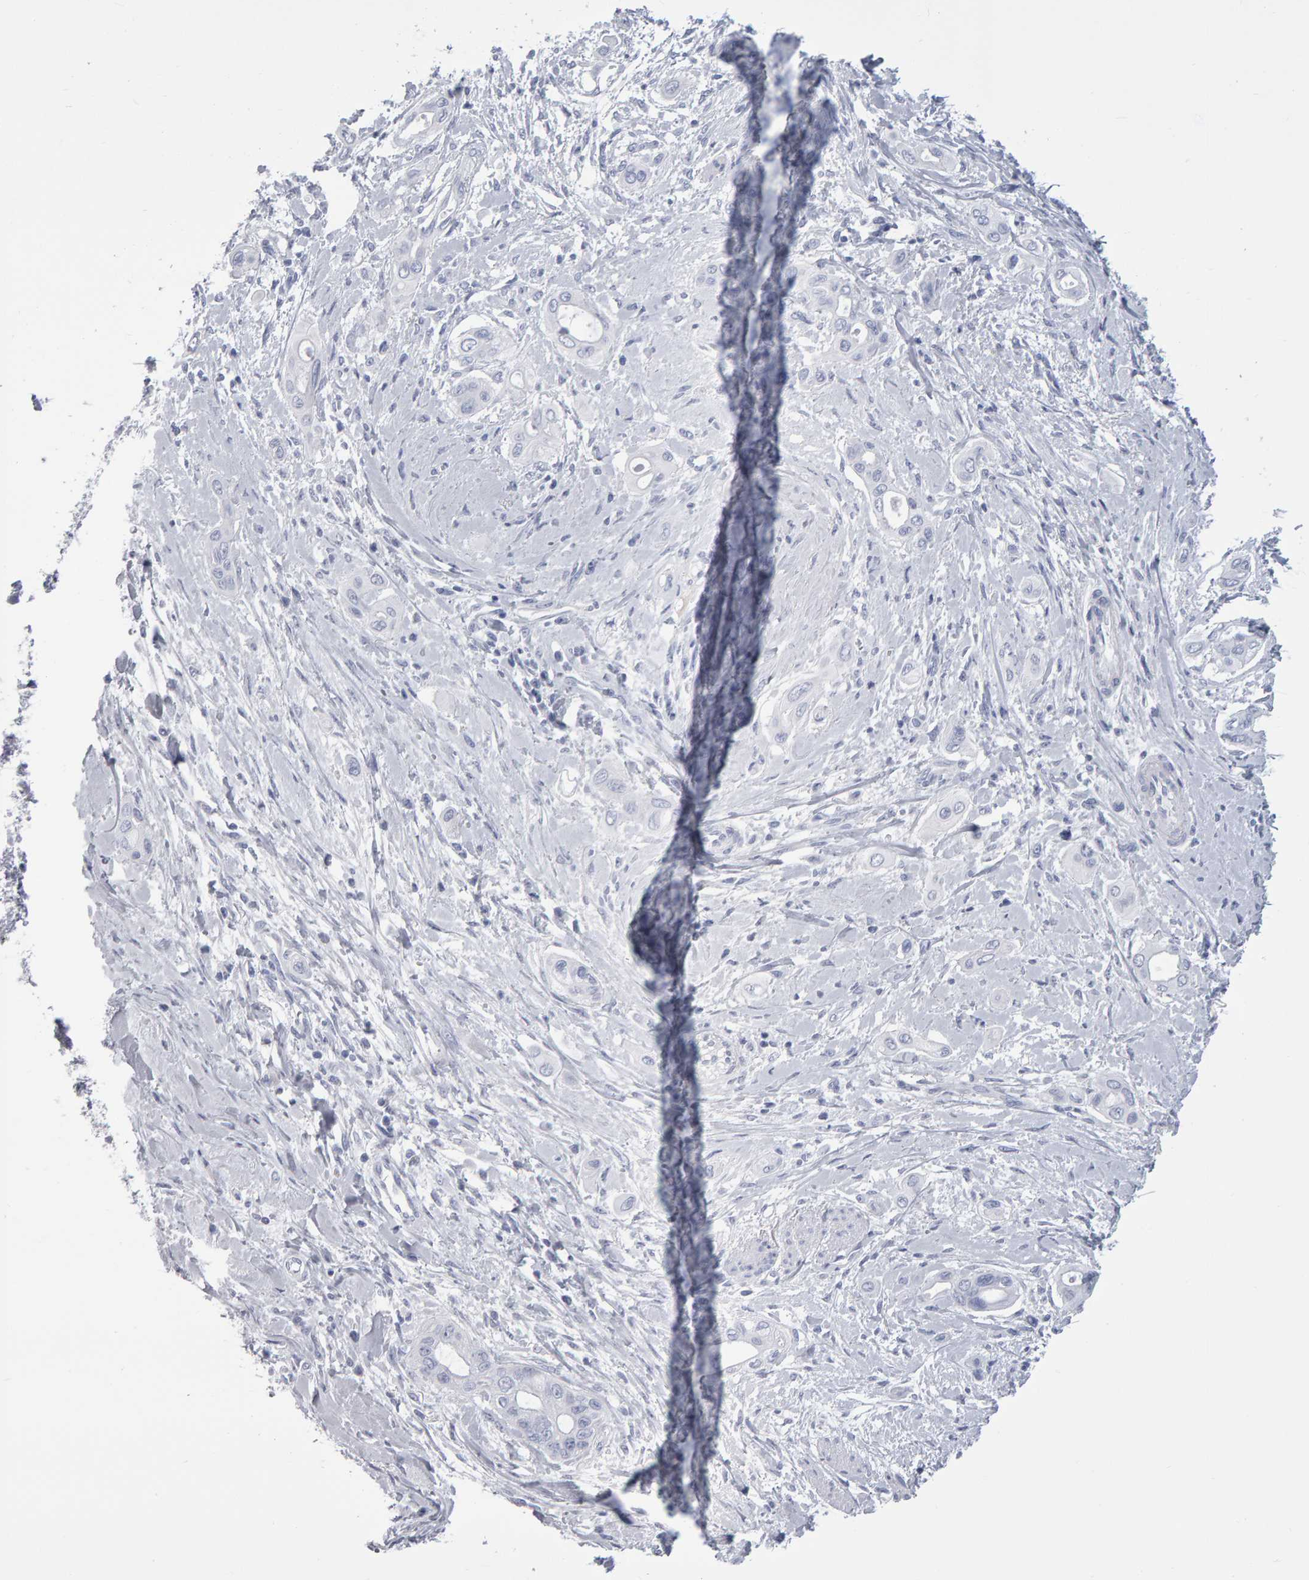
{"staining": {"intensity": "negative", "quantity": "none", "location": "none"}, "tissue": "pancreatic cancer", "cell_type": "Tumor cells", "image_type": "cancer", "snomed": [{"axis": "morphology", "description": "Adenocarcinoma, NOS"}, {"axis": "topography", "description": "Pancreas"}], "caption": "Adenocarcinoma (pancreatic) was stained to show a protein in brown. There is no significant expression in tumor cells. (IHC, brightfield microscopy, high magnification).", "gene": "NCDN", "patient": {"sex": "male", "age": 59}}